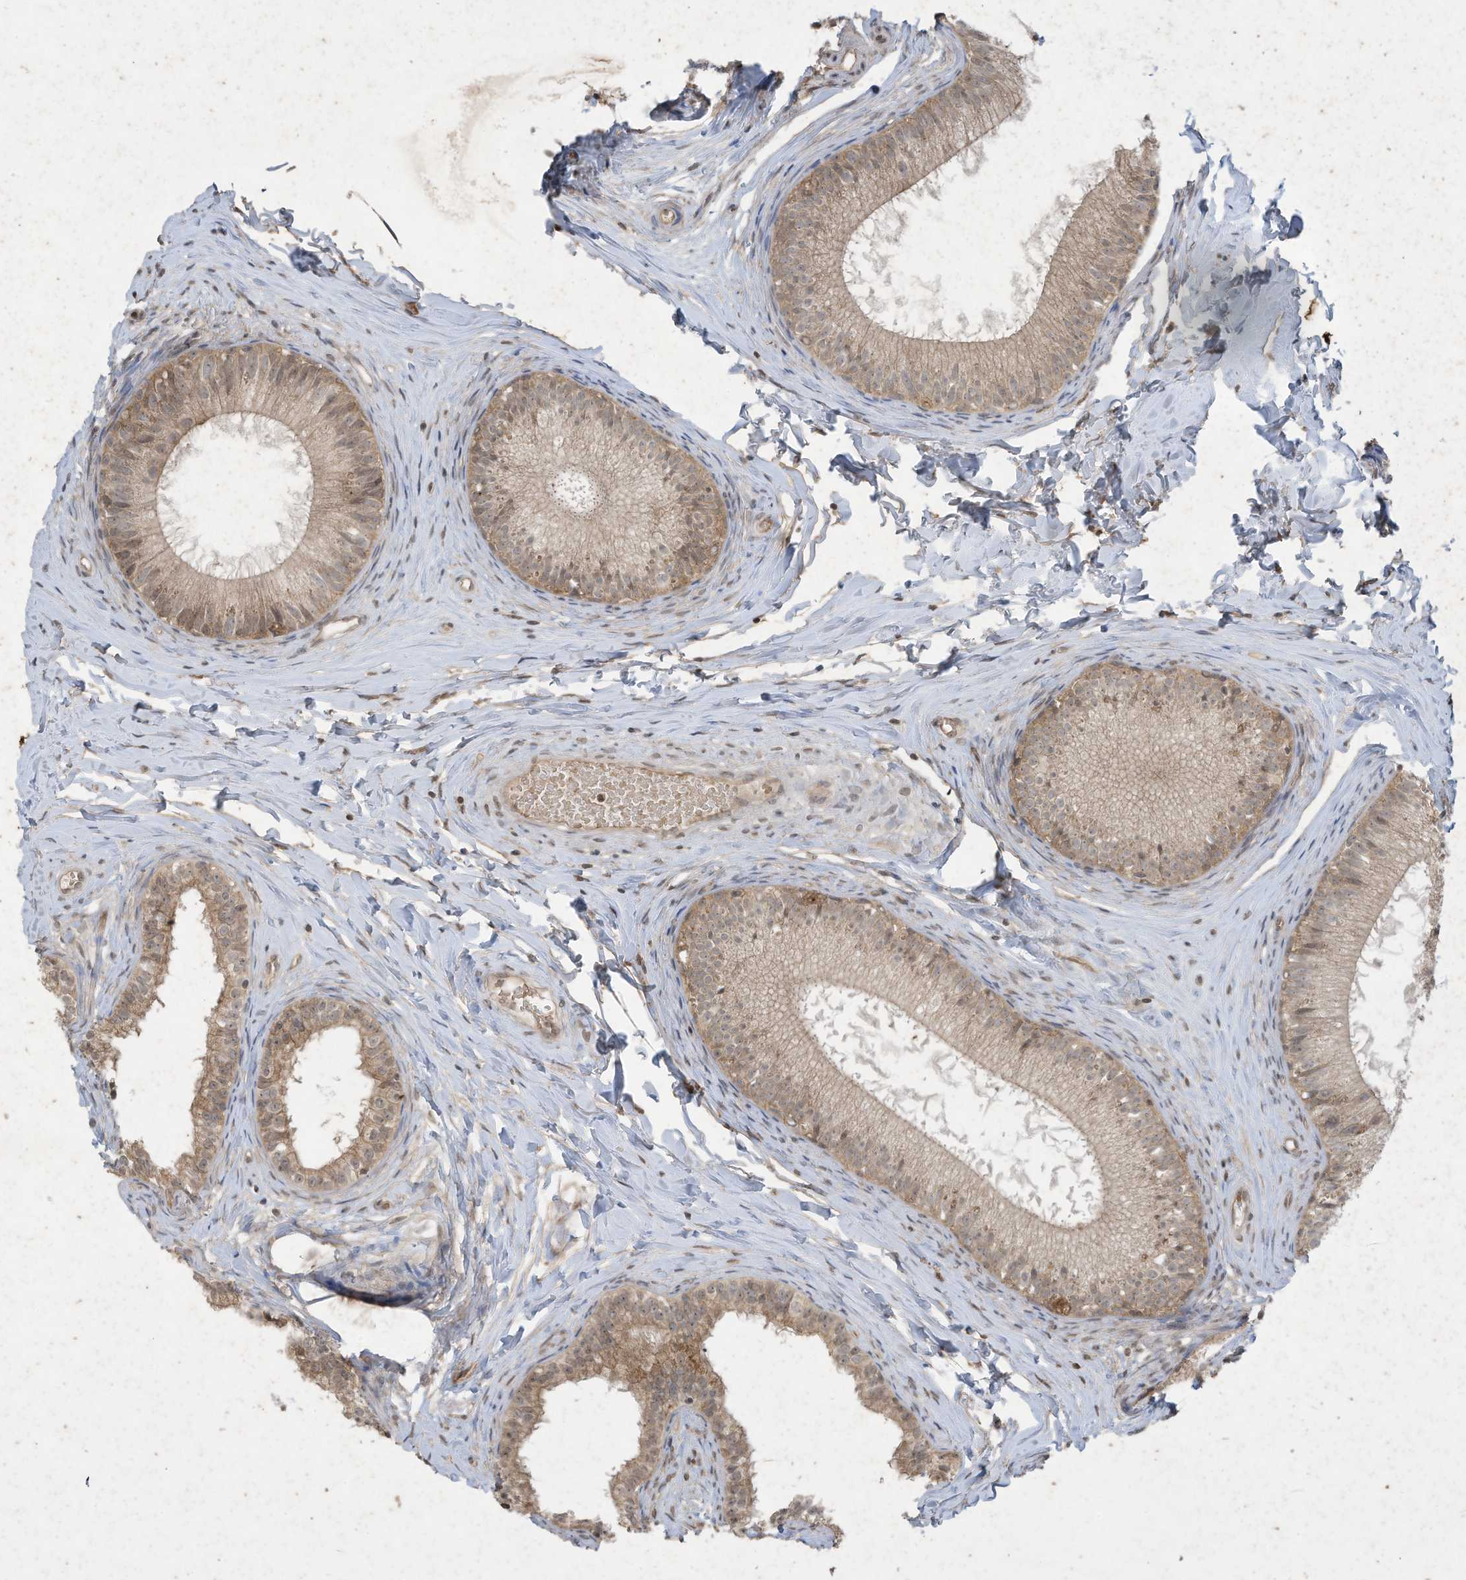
{"staining": {"intensity": "moderate", "quantity": ">75%", "location": "cytoplasmic/membranous"}, "tissue": "epididymis", "cell_type": "Glandular cells", "image_type": "normal", "snomed": [{"axis": "morphology", "description": "Normal tissue, NOS"}, {"axis": "topography", "description": "Epididymis"}], "caption": "This photomicrograph exhibits IHC staining of unremarkable human epididymis, with medium moderate cytoplasmic/membranous positivity in approximately >75% of glandular cells.", "gene": "MATN2", "patient": {"sex": "male", "age": 34}}